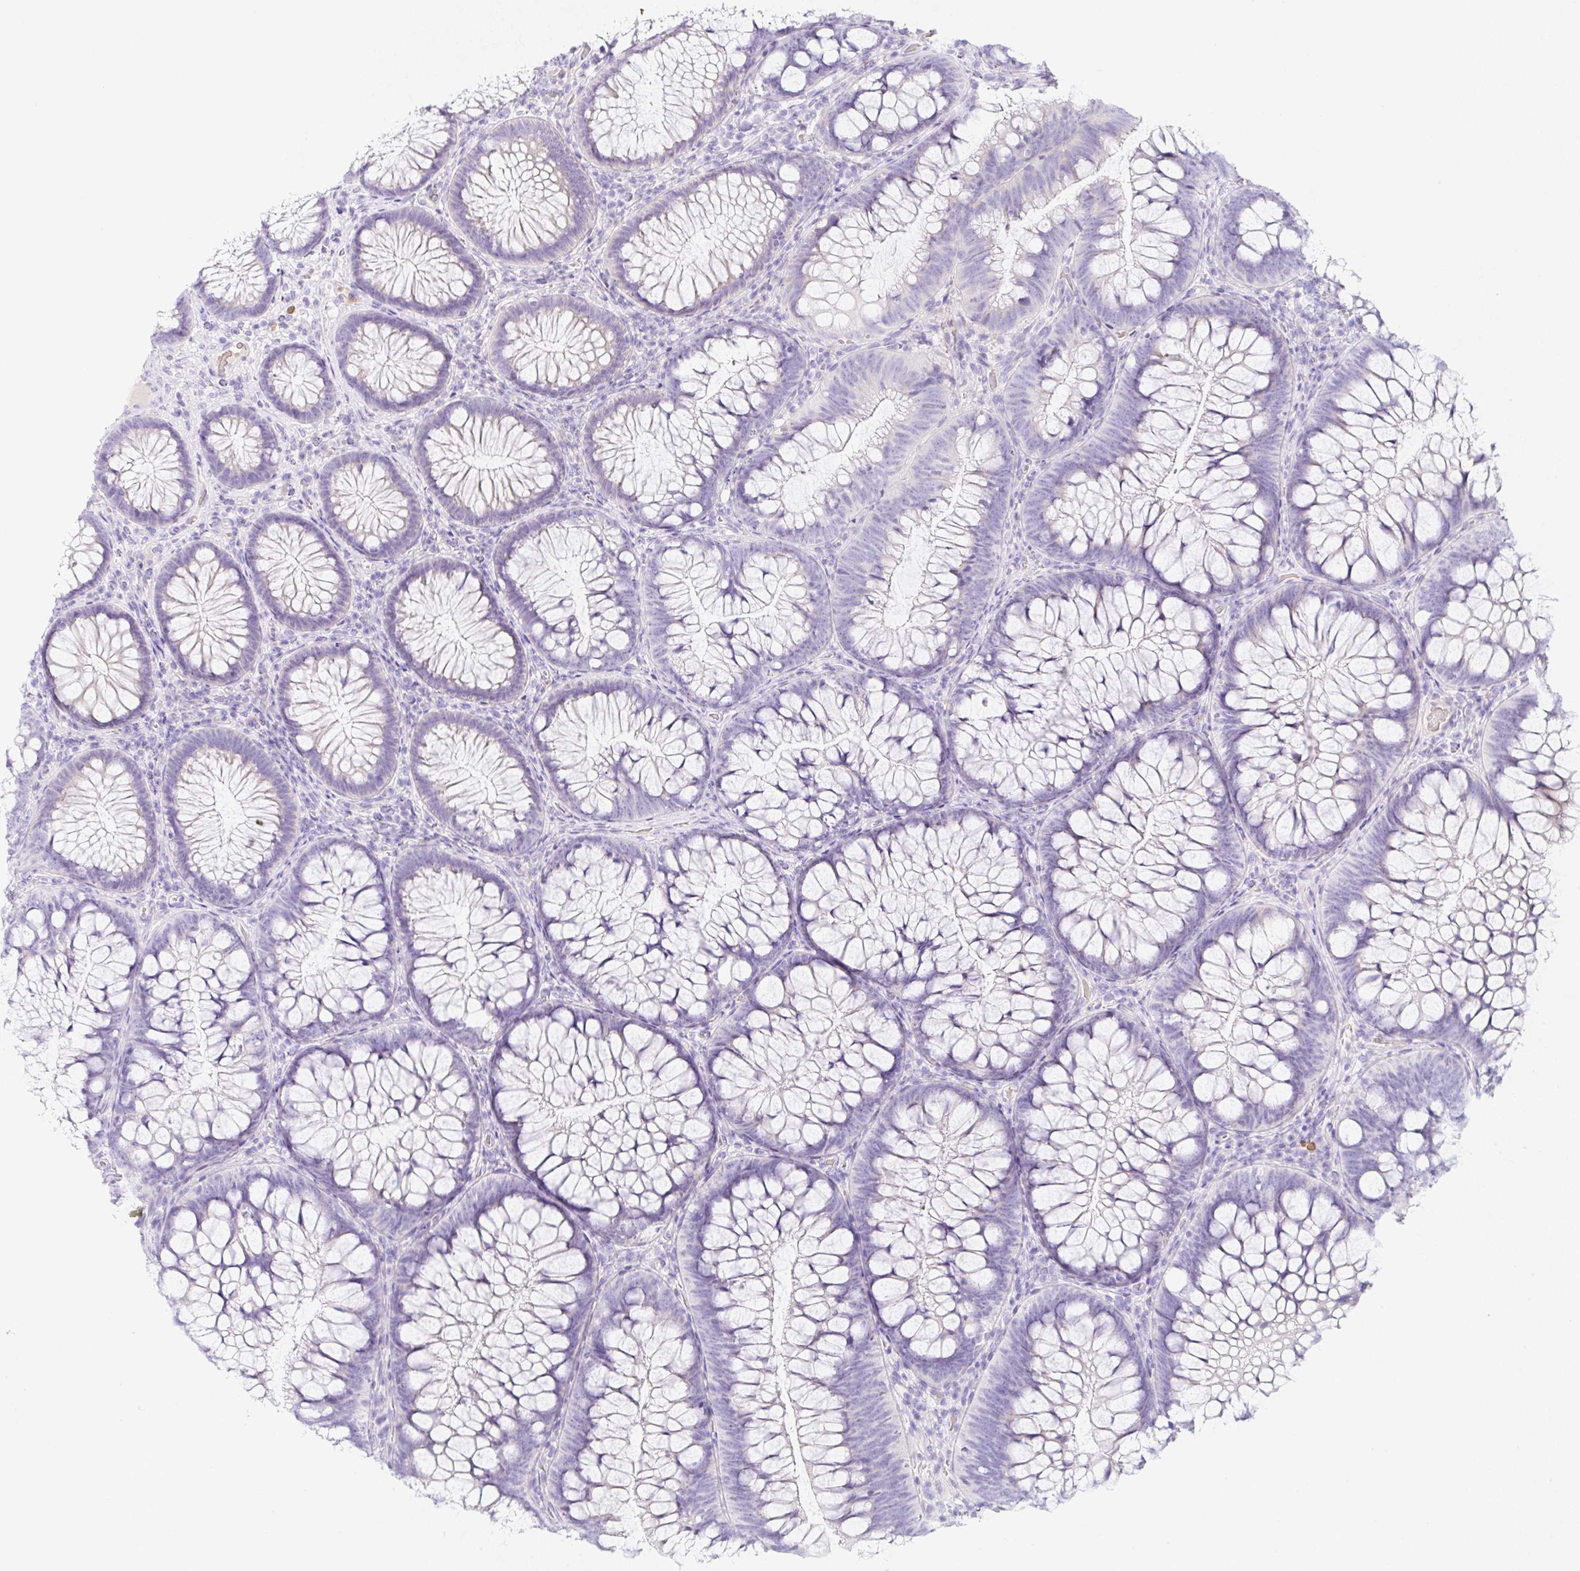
{"staining": {"intensity": "negative", "quantity": "none", "location": "none"}, "tissue": "colon", "cell_type": "Endothelial cells", "image_type": "normal", "snomed": [{"axis": "morphology", "description": "Normal tissue, NOS"}, {"axis": "morphology", "description": "Adenoma, NOS"}, {"axis": "topography", "description": "Soft tissue"}, {"axis": "topography", "description": "Colon"}], "caption": "Immunohistochemistry (IHC) histopathology image of benign colon: human colon stained with DAB displays no significant protein expression in endothelial cells. (Brightfield microscopy of DAB IHC at high magnification).", "gene": "KLK8", "patient": {"sex": "male", "age": 47}}